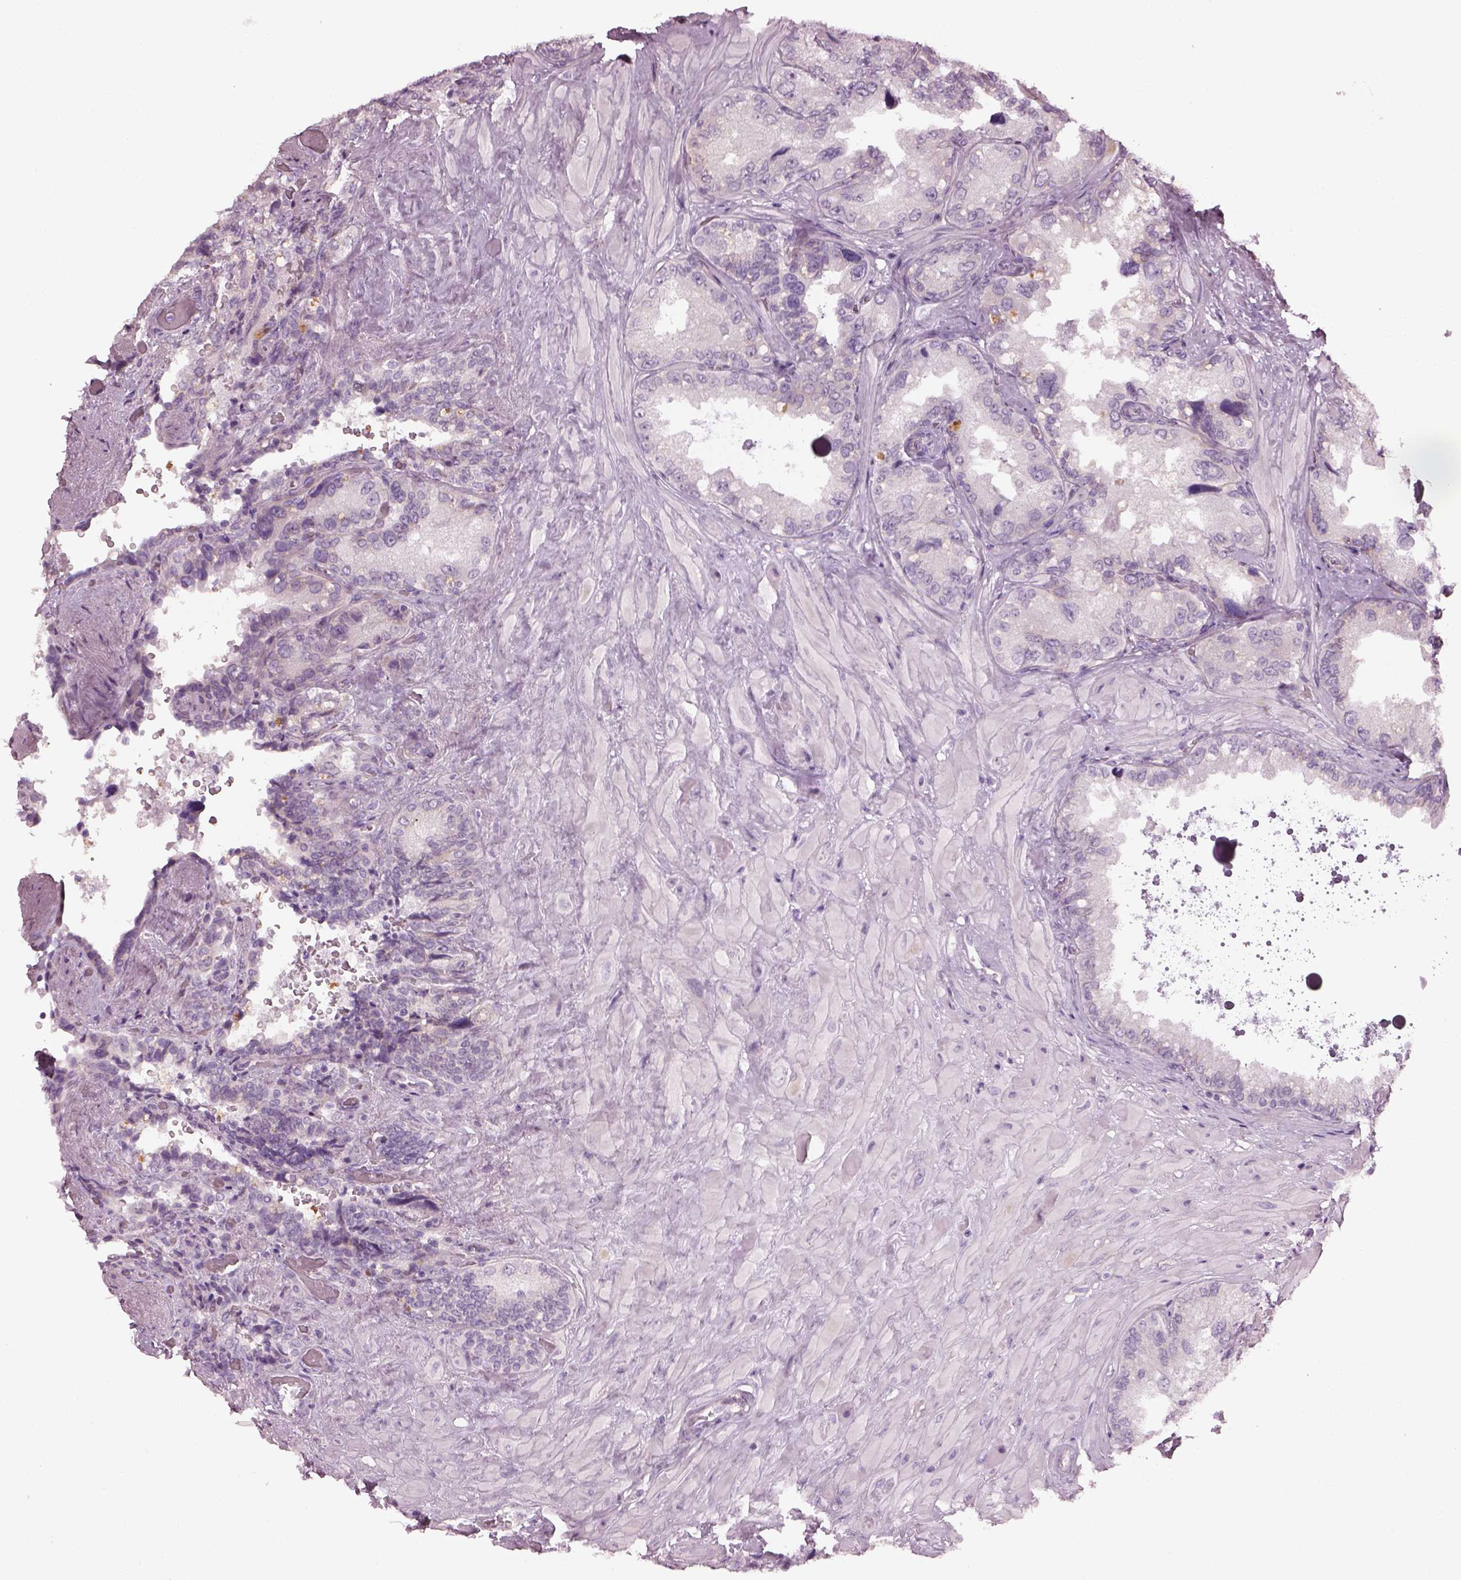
{"staining": {"intensity": "negative", "quantity": "none", "location": "none"}, "tissue": "seminal vesicle", "cell_type": "Glandular cells", "image_type": "normal", "snomed": [{"axis": "morphology", "description": "Normal tissue, NOS"}, {"axis": "topography", "description": "Seminal veicle"}], "caption": "DAB (3,3'-diaminobenzidine) immunohistochemical staining of unremarkable seminal vesicle displays no significant expression in glandular cells. (Stains: DAB immunohistochemistry (IHC) with hematoxylin counter stain, Microscopy: brightfield microscopy at high magnification).", "gene": "CACNG4", "patient": {"sex": "male", "age": 69}}